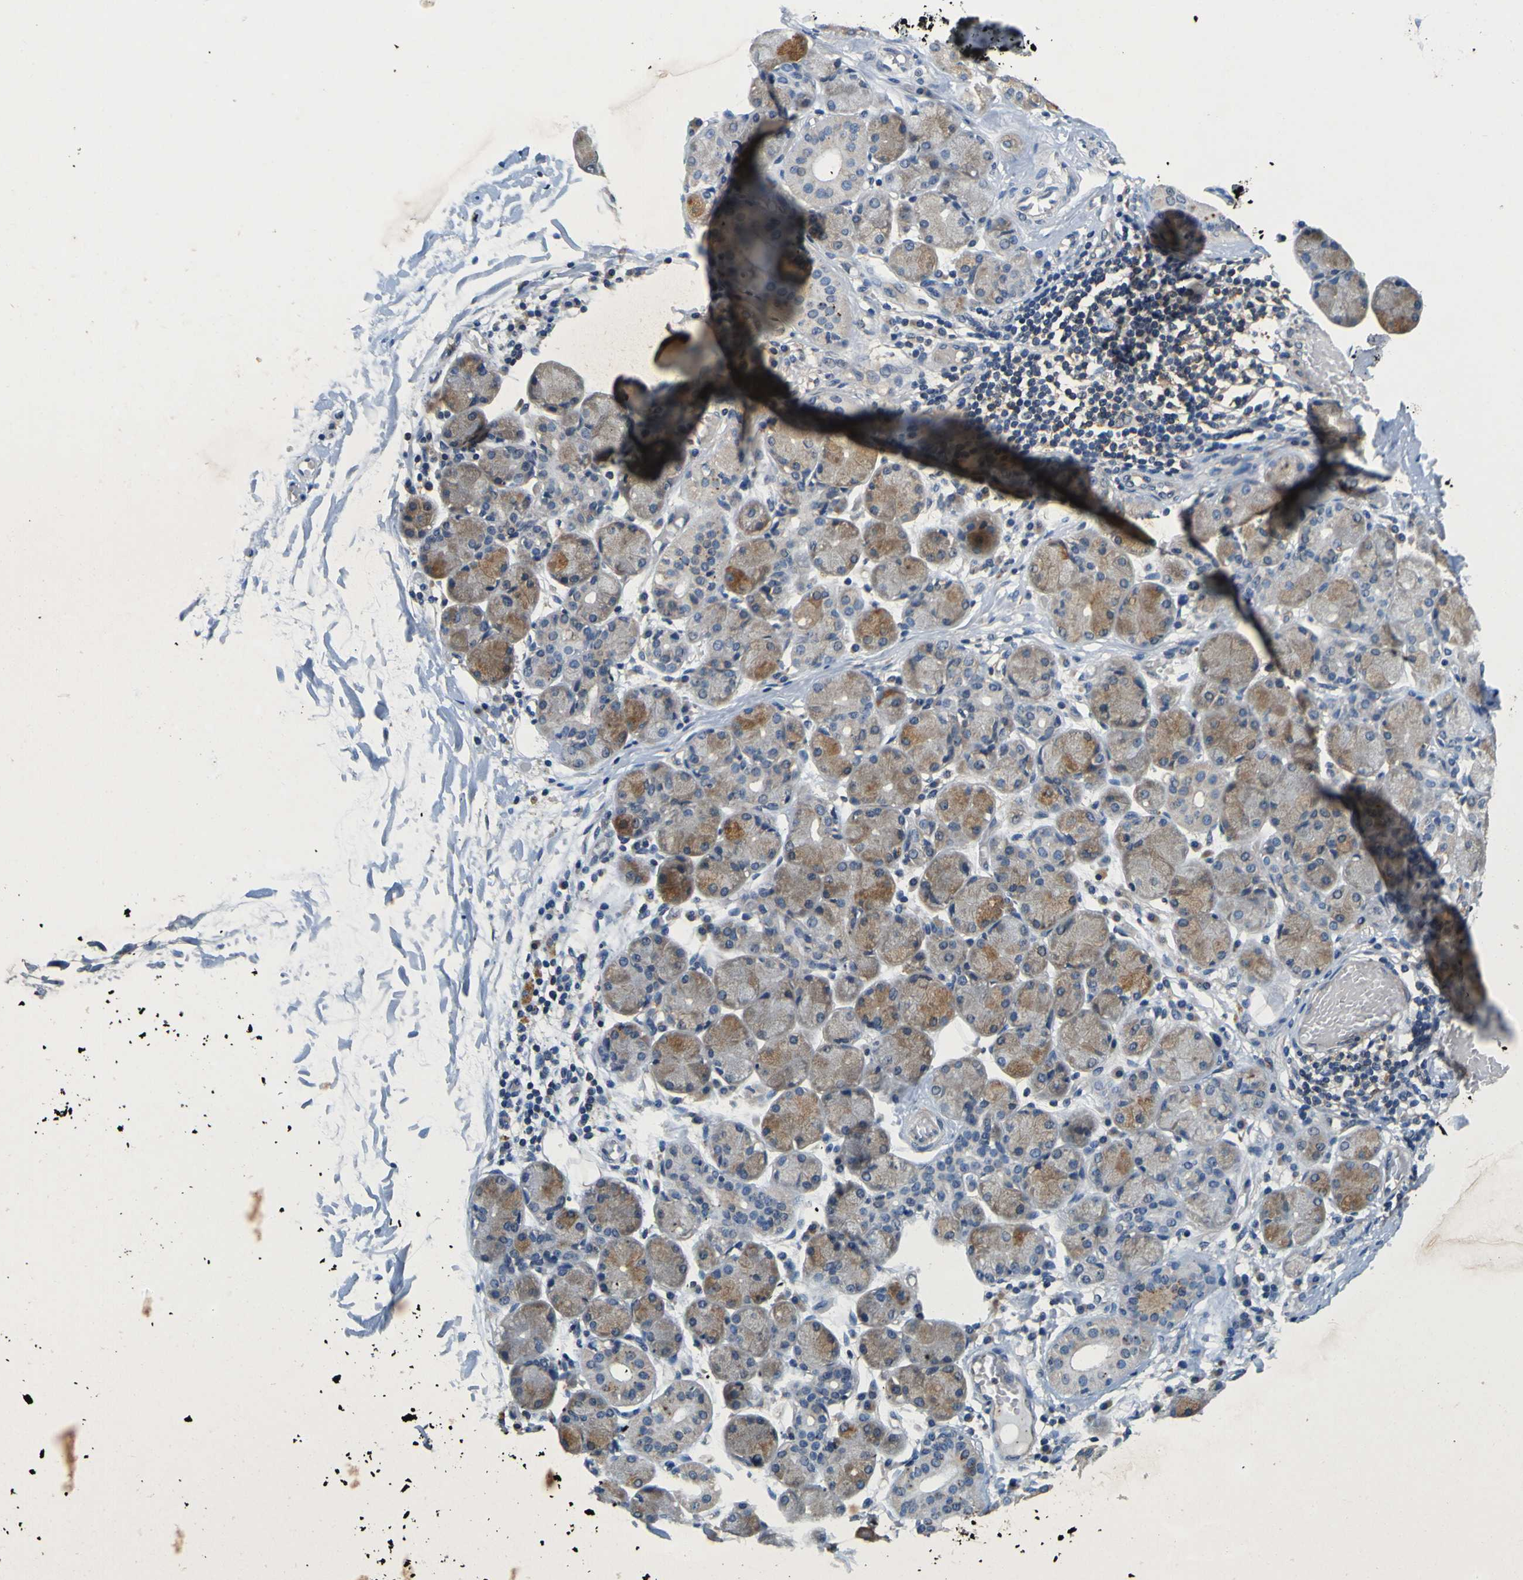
{"staining": {"intensity": "moderate", "quantity": ">75%", "location": "cytoplasmic/membranous"}, "tissue": "salivary gland", "cell_type": "Glandular cells", "image_type": "normal", "snomed": [{"axis": "morphology", "description": "Normal tissue, NOS"}, {"axis": "topography", "description": "Salivary gland"}], "caption": "DAB immunohistochemical staining of unremarkable salivary gland shows moderate cytoplasmic/membranous protein positivity in about >75% of glandular cells. (DAB (3,3'-diaminobenzidine) IHC, brown staining for protein, blue staining for nuclei).", "gene": "TNIK", "patient": {"sex": "female", "age": 24}}